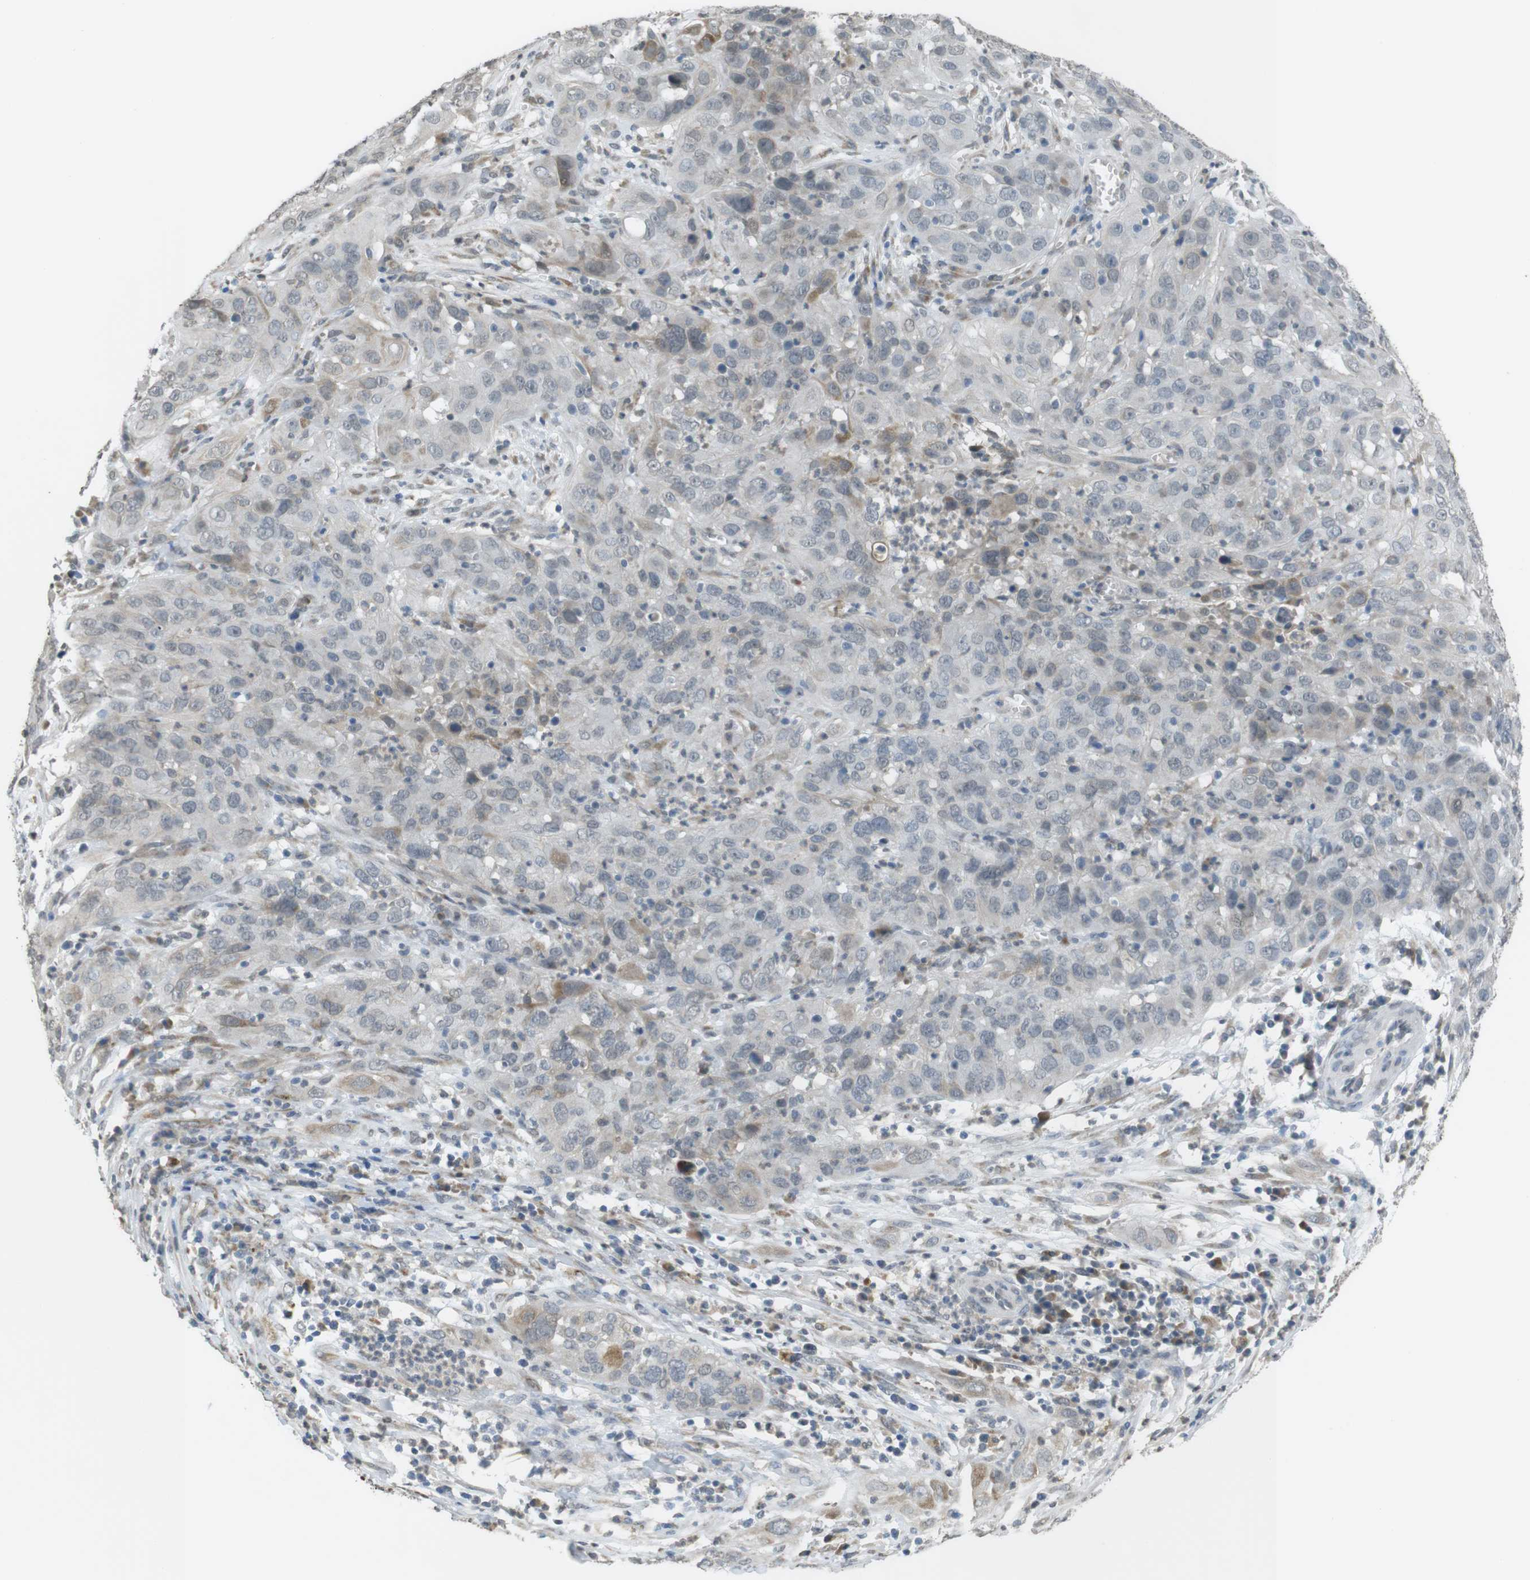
{"staining": {"intensity": "weak", "quantity": "<25%", "location": "cytoplasmic/membranous"}, "tissue": "cervical cancer", "cell_type": "Tumor cells", "image_type": "cancer", "snomed": [{"axis": "morphology", "description": "Squamous cell carcinoma, NOS"}, {"axis": "topography", "description": "Cervix"}], "caption": "Tumor cells show no significant expression in cervical cancer (squamous cell carcinoma).", "gene": "FZD10", "patient": {"sex": "female", "age": 32}}